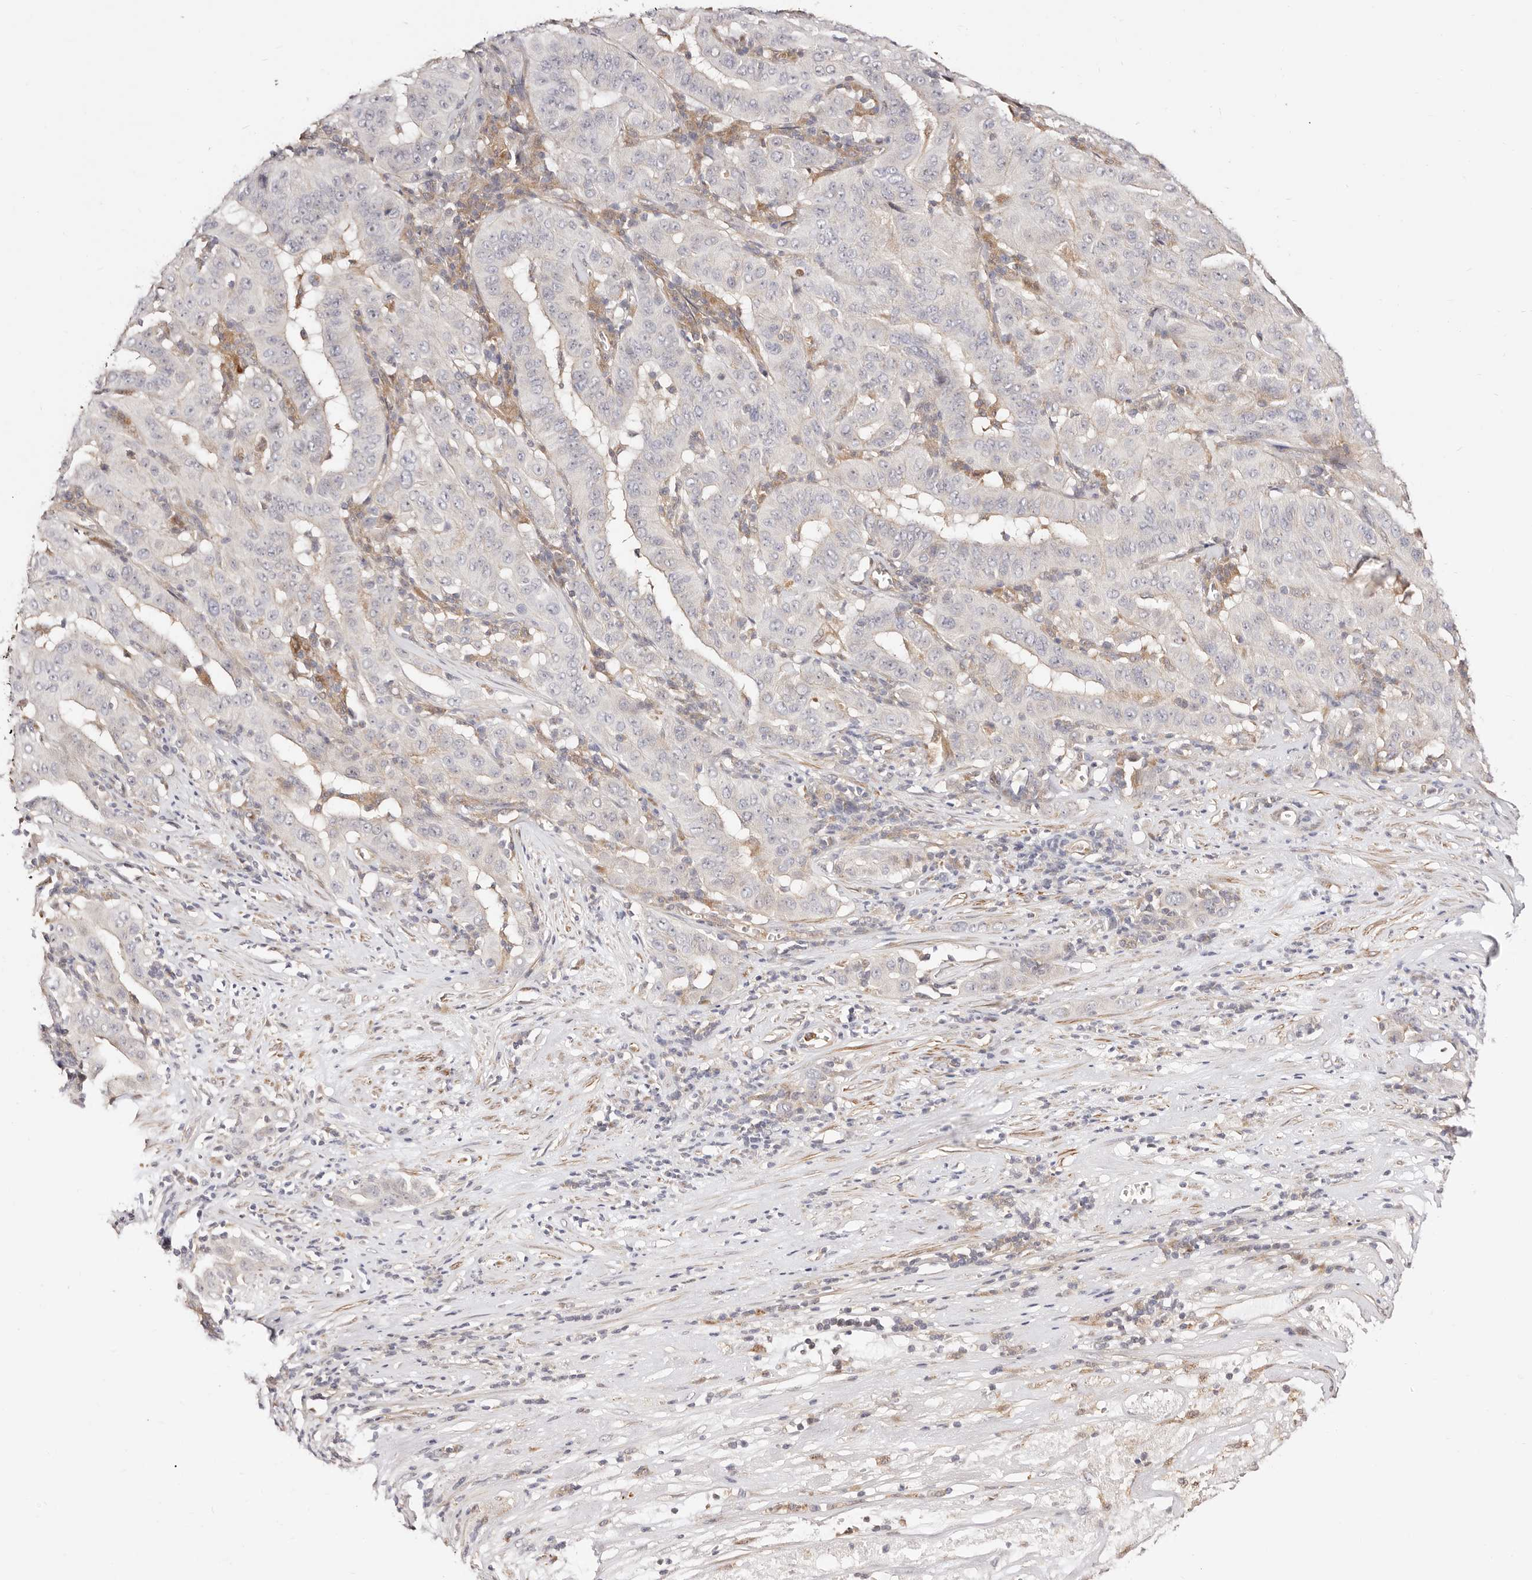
{"staining": {"intensity": "negative", "quantity": "none", "location": "none"}, "tissue": "pancreatic cancer", "cell_type": "Tumor cells", "image_type": "cancer", "snomed": [{"axis": "morphology", "description": "Adenocarcinoma, NOS"}, {"axis": "topography", "description": "Pancreas"}], "caption": "Immunohistochemistry of human pancreatic adenocarcinoma displays no positivity in tumor cells.", "gene": "MAPK1", "patient": {"sex": "male", "age": 63}}